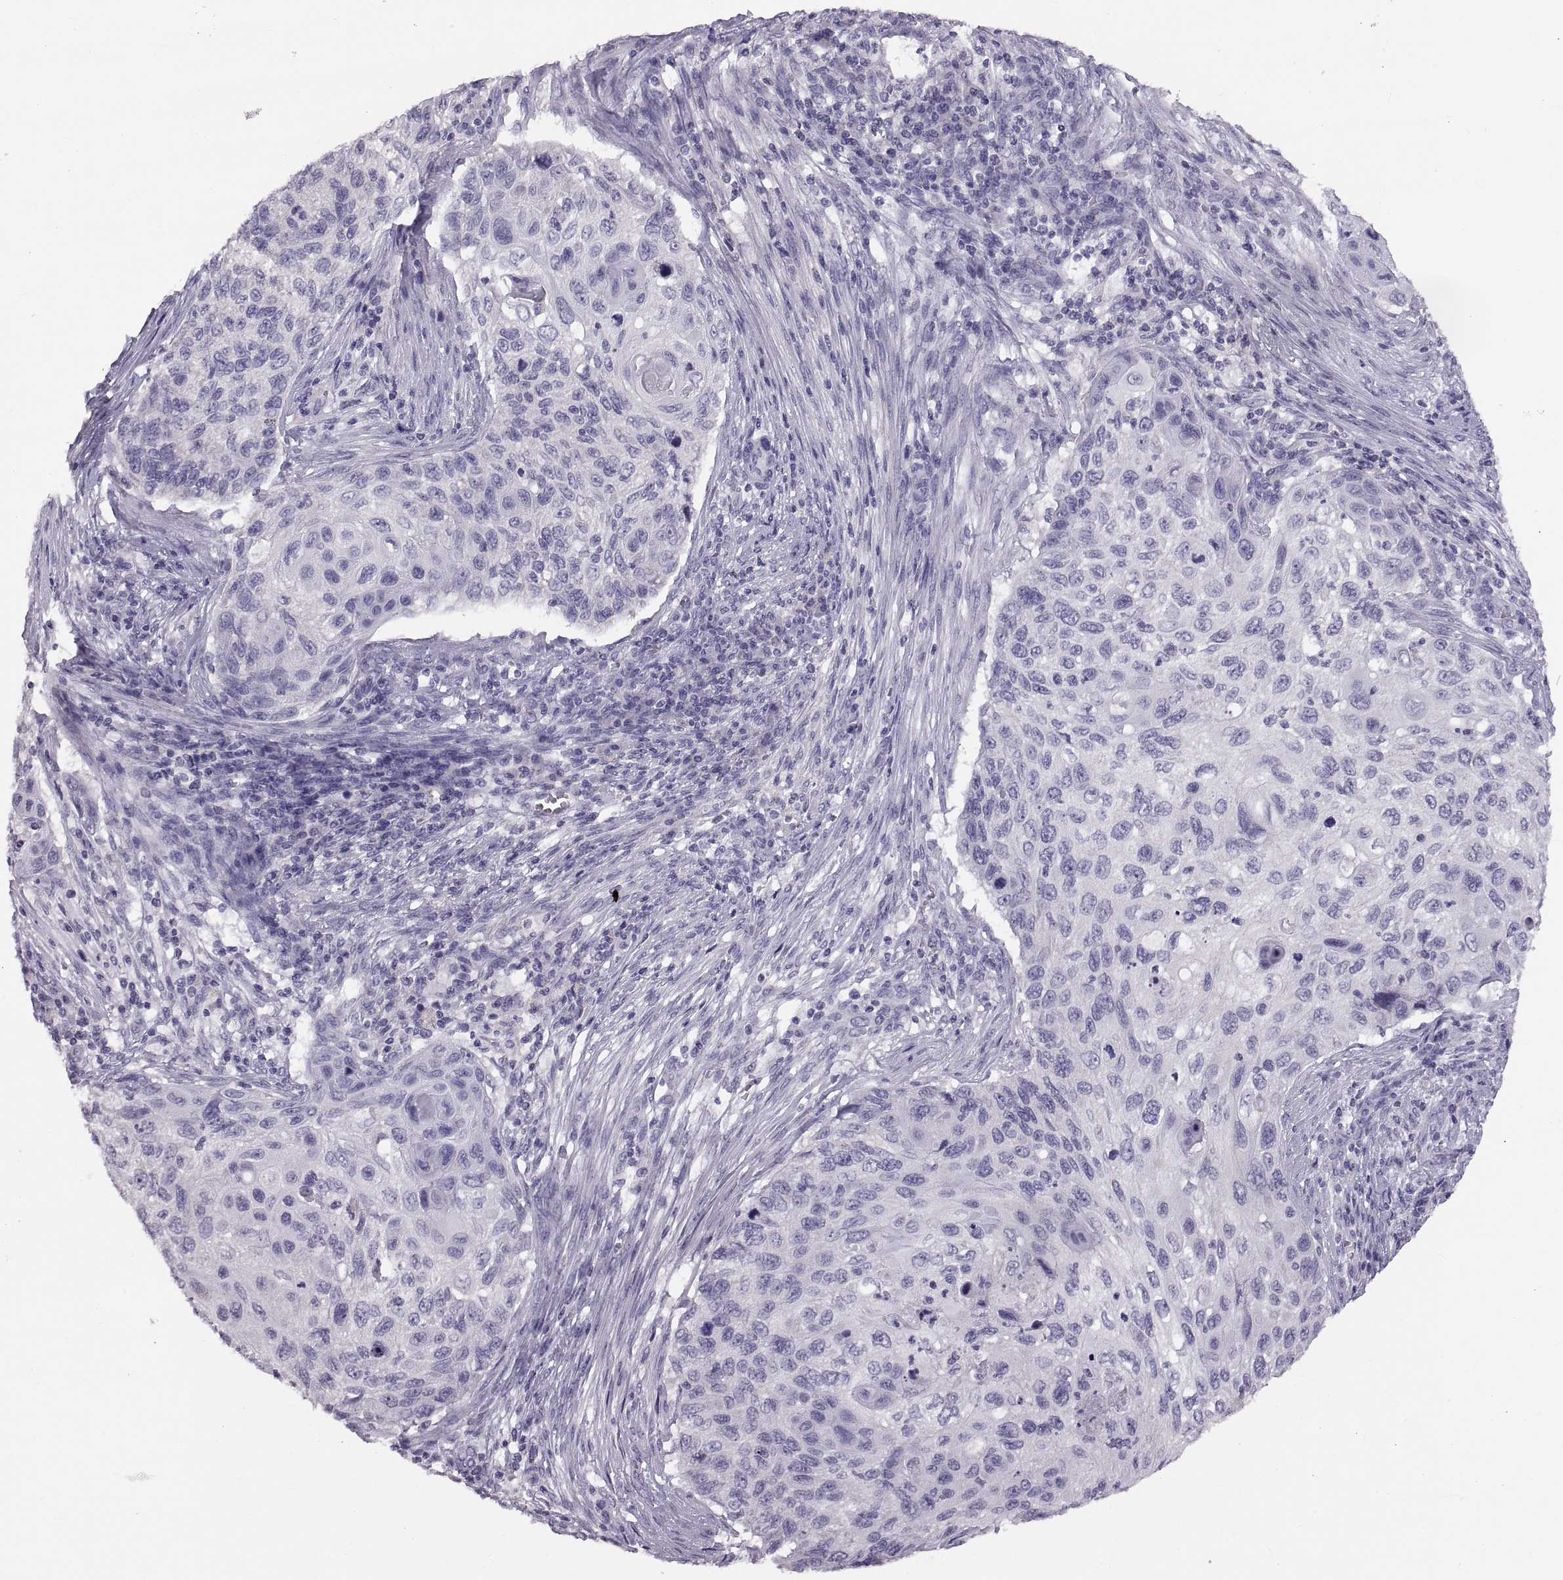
{"staining": {"intensity": "negative", "quantity": "none", "location": "none"}, "tissue": "cervical cancer", "cell_type": "Tumor cells", "image_type": "cancer", "snomed": [{"axis": "morphology", "description": "Squamous cell carcinoma, NOS"}, {"axis": "topography", "description": "Cervix"}], "caption": "This is an immunohistochemistry micrograph of squamous cell carcinoma (cervical). There is no positivity in tumor cells.", "gene": "WBP2NL", "patient": {"sex": "female", "age": 70}}